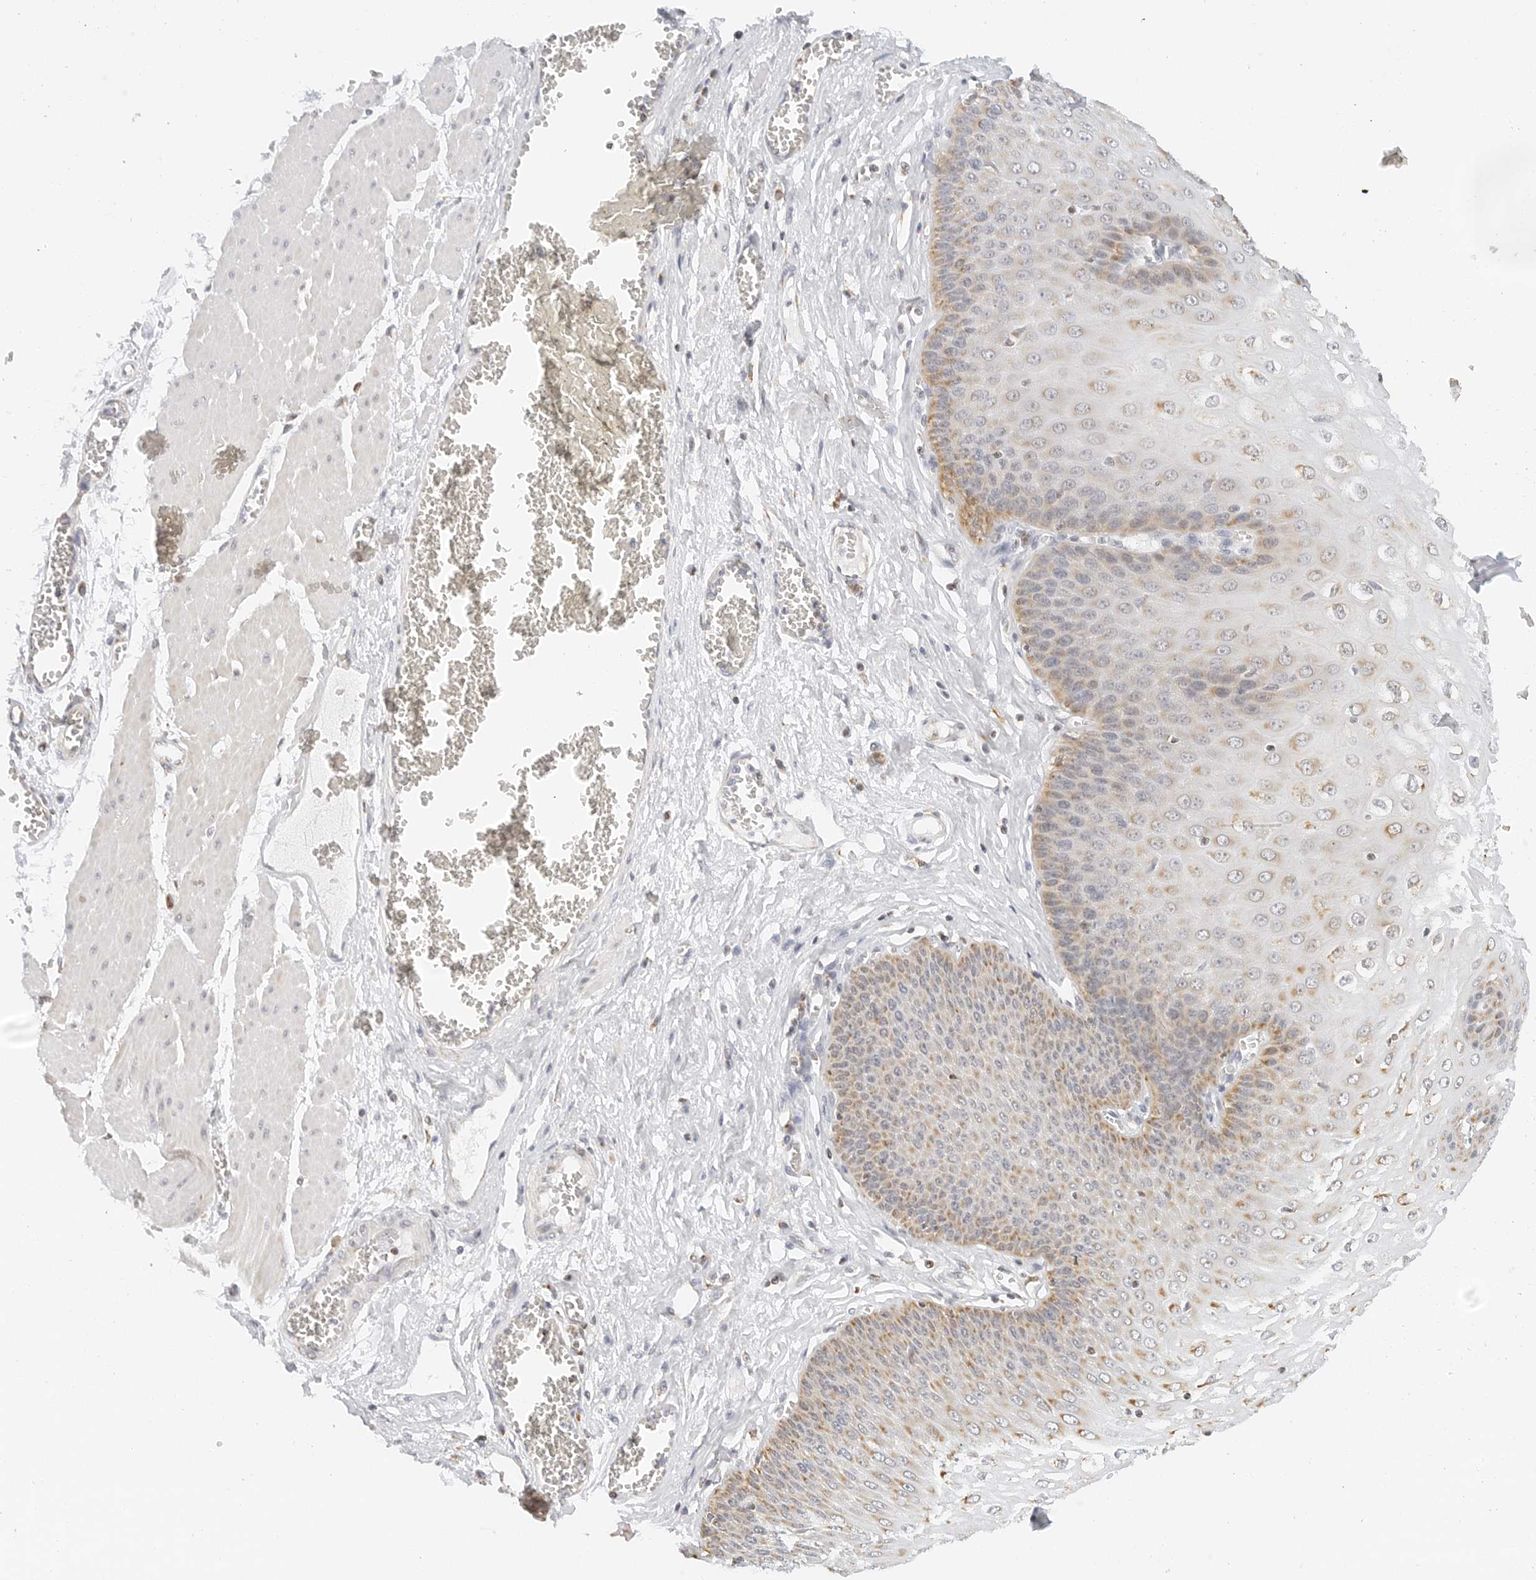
{"staining": {"intensity": "weak", "quantity": ">75%", "location": "cytoplasmic/membranous"}, "tissue": "esophagus", "cell_type": "Squamous epithelial cells", "image_type": "normal", "snomed": [{"axis": "morphology", "description": "Normal tissue, NOS"}, {"axis": "topography", "description": "Esophagus"}], "caption": "A histopathology image of human esophagus stained for a protein reveals weak cytoplasmic/membranous brown staining in squamous epithelial cells. (DAB (3,3'-diaminobenzidine) = brown stain, brightfield microscopy at high magnification).", "gene": "ATL1", "patient": {"sex": "male", "age": 60}}